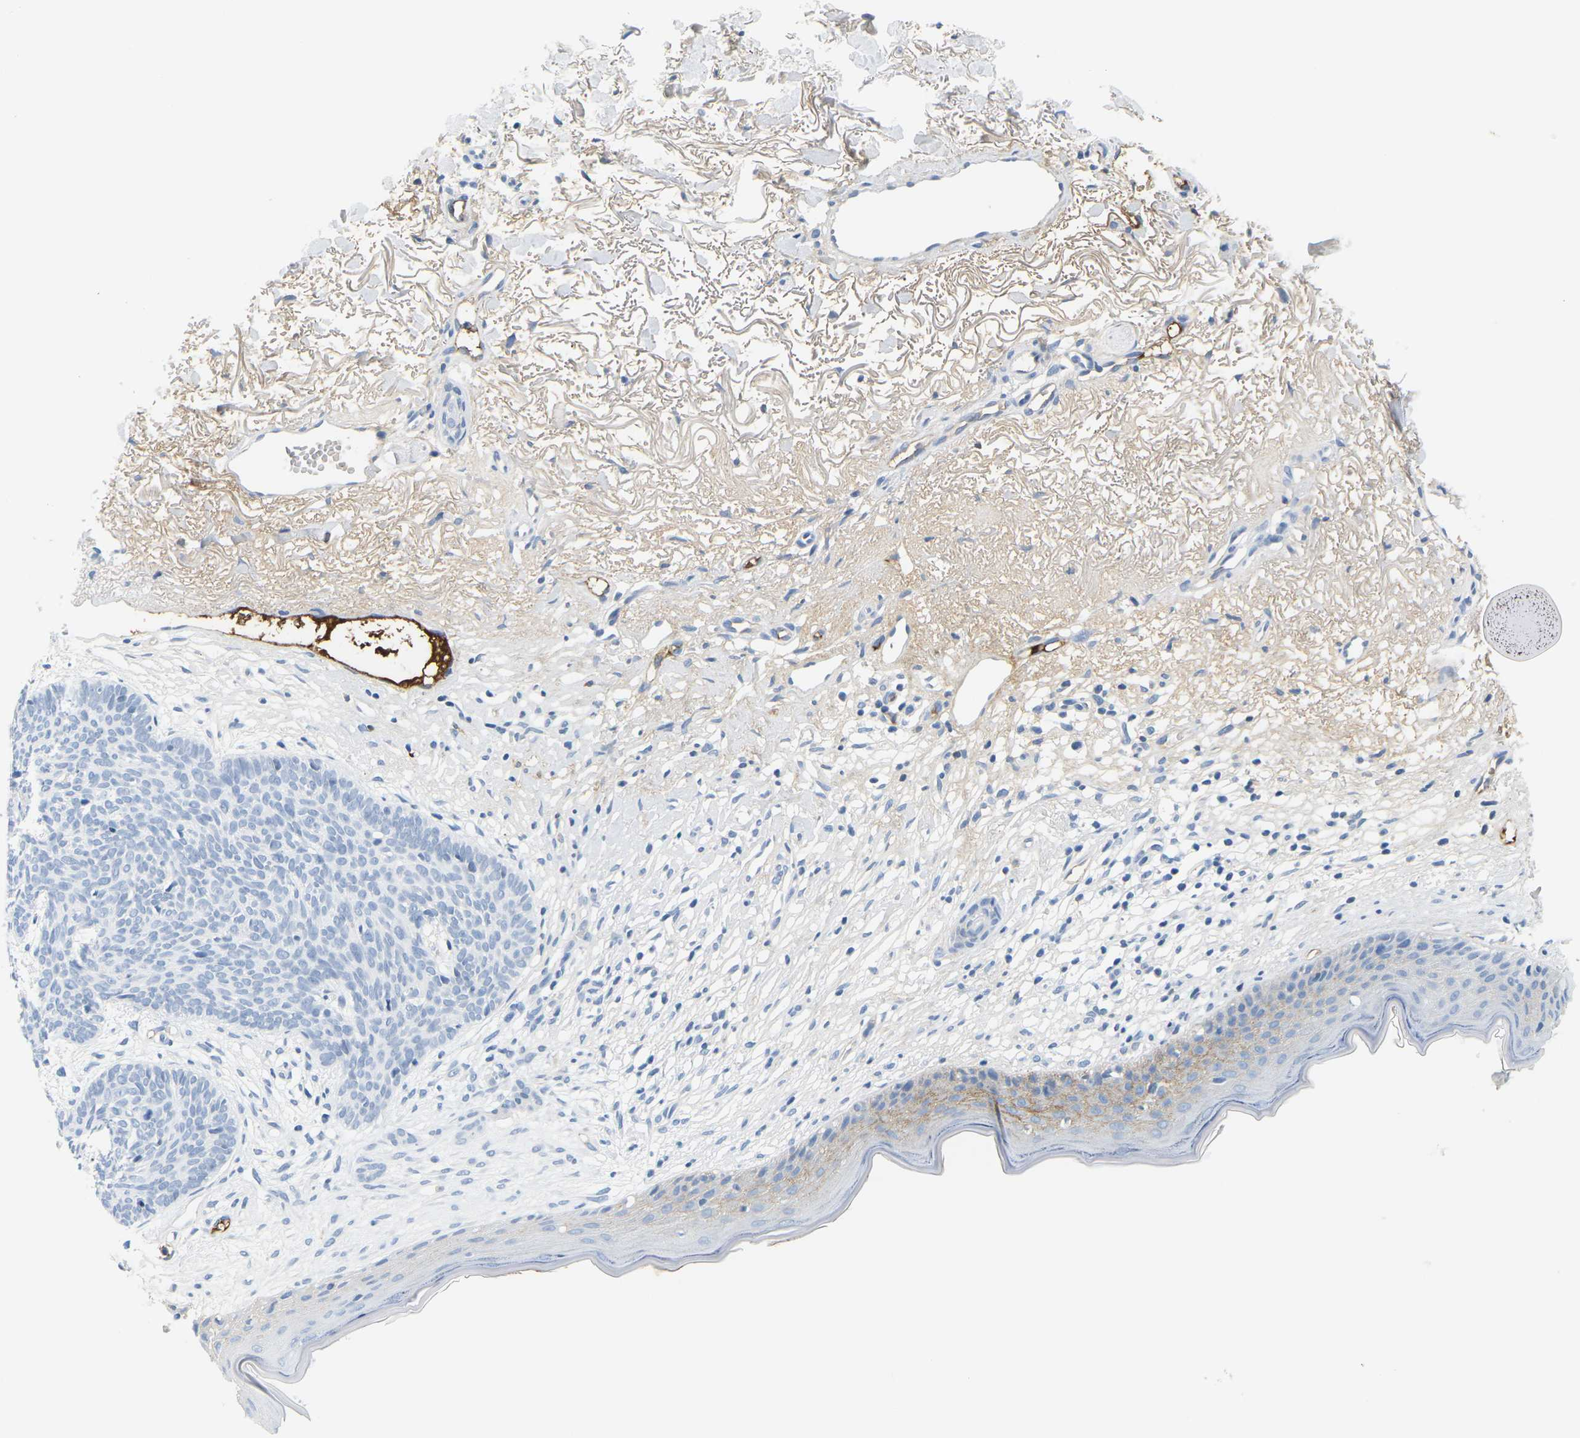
{"staining": {"intensity": "negative", "quantity": "none", "location": "none"}, "tissue": "skin cancer", "cell_type": "Tumor cells", "image_type": "cancer", "snomed": [{"axis": "morphology", "description": "Normal tissue, NOS"}, {"axis": "morphology", "description": "Basal cell carcinoma"}, {"axis": "topography", "description": "Skin"}], "caption": "This is a micrograph of IHC staining of skin cancer (basal cell carcinoma), which shows no expression in tumor cells.", "gene": "APOB", "patient": {"sex": "female", "age": 70}}